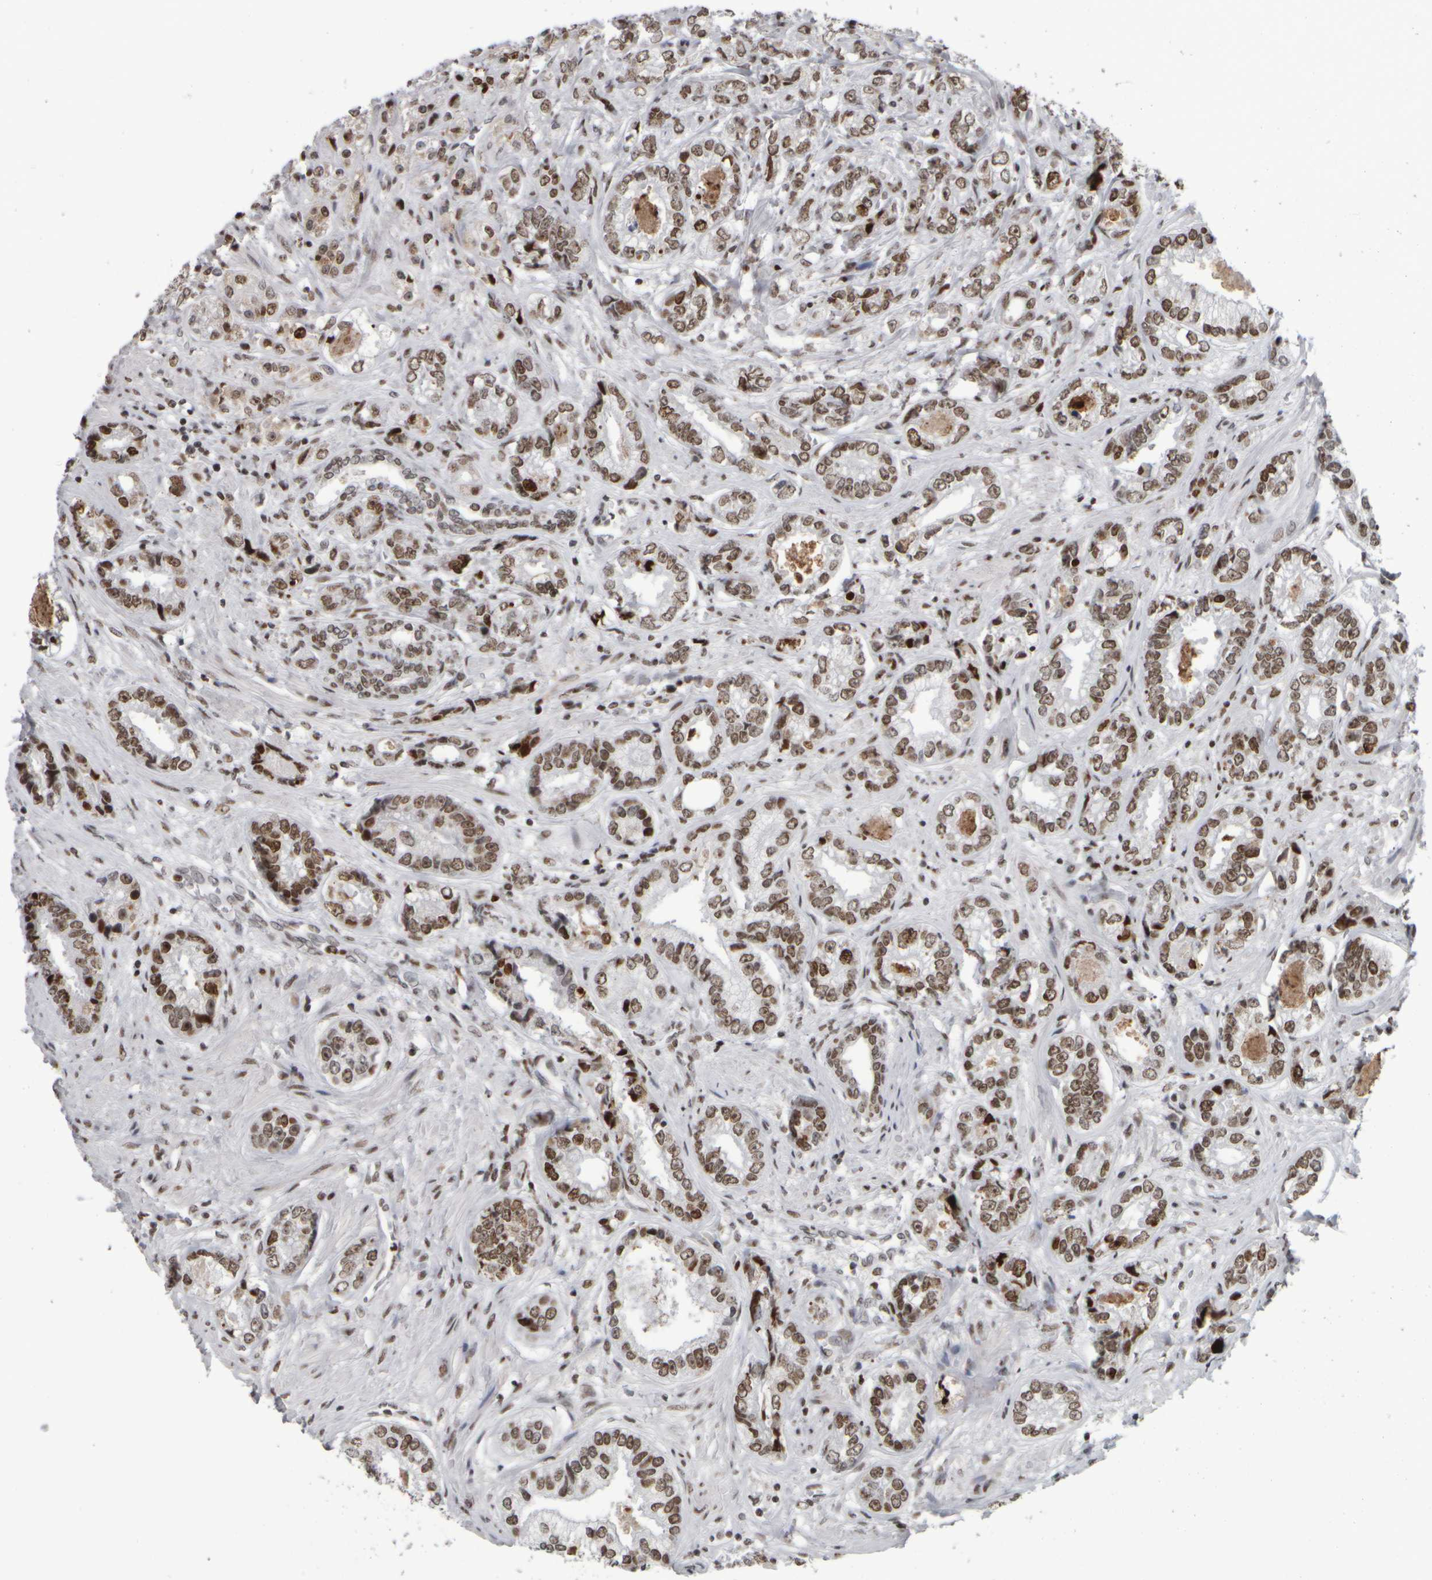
{"staining": {"intensity": "moderate", "quantity": ">75%", "location": "nuclear"}, "tissue": "prostate cancer", "cell_type": "Tumor cells", "image_type": "cancer", "snomed": [{"axis": "morphology", "description": "Adenocarcinoma, High grade"}, {"axis": "topography", "description": "Prostate"}], "caption": "Immunohistochemistry micrograph of neoplastic tissue: human prostate cancer stained using IHC shows medium levels of moderate protein expression localized specifically in the nuclear of tumor cells, appearing as a nuclear brown color.", "gene": "TOP2B", "patient": {"sex": "male", "age": 61}}